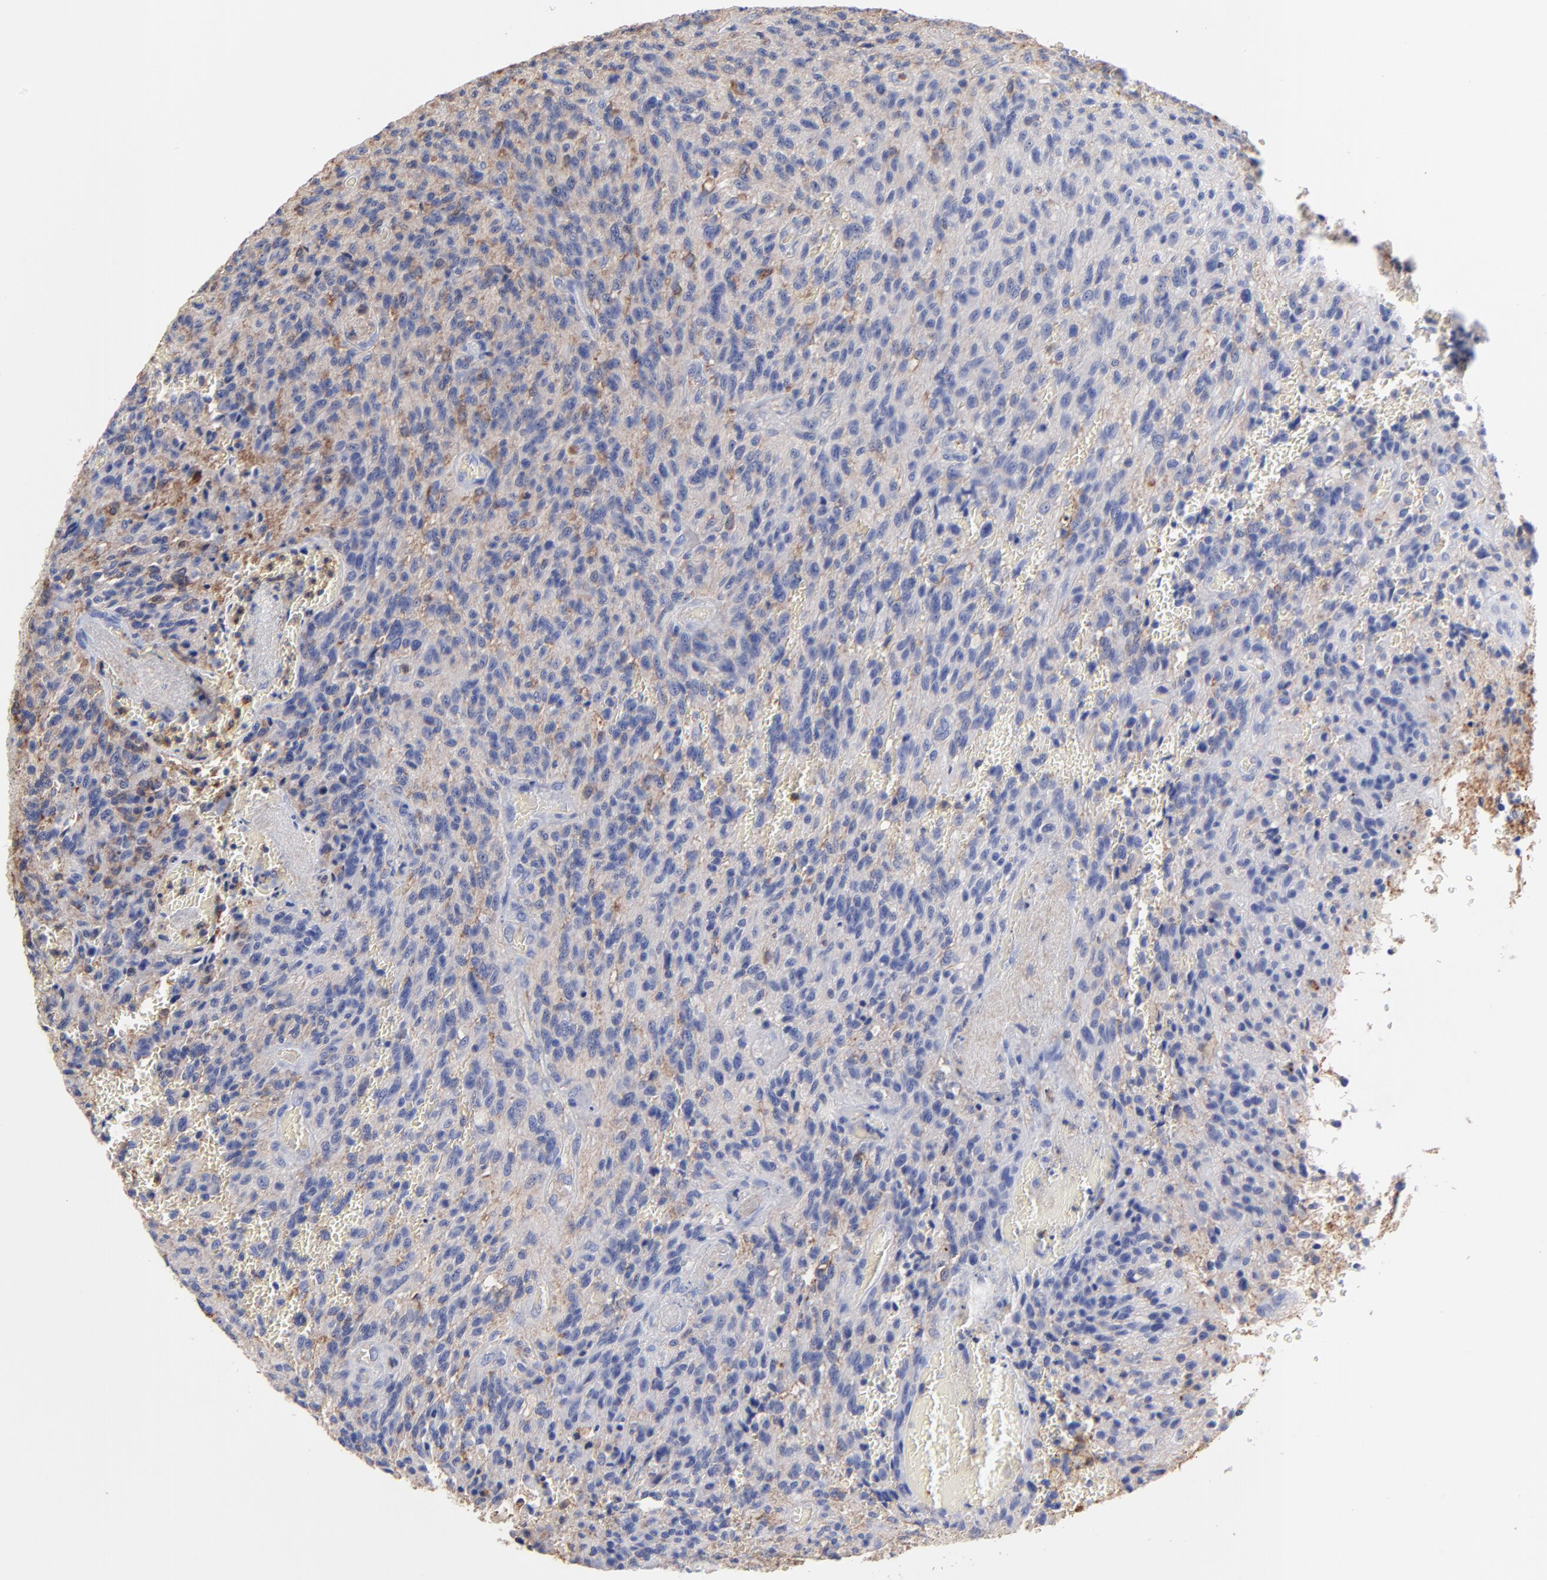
{"staining": {"intensity": "weak", "quantity": "25%-75%", "location": "cytoplasmic/membranous"}, "tissue": "glioma", "cell_type": "Tumor cells", "image_type": "cancer", "snomed": [{"axis": "morphology", "description": "Normal tissue, NOS"}, {"axis": "morphology", "description": "Glioma, malignant, High grade"}, {"axis": "topography", "description": "Cerebral cortex"}], "caption": "DAB immunohistochemical staining of glioma reveals weak cytoplasmic/membranous protein expression in about 25%-75% of tumor cells.", "gene": "ASL", "patient": {"sex": "male", "age": 56}}